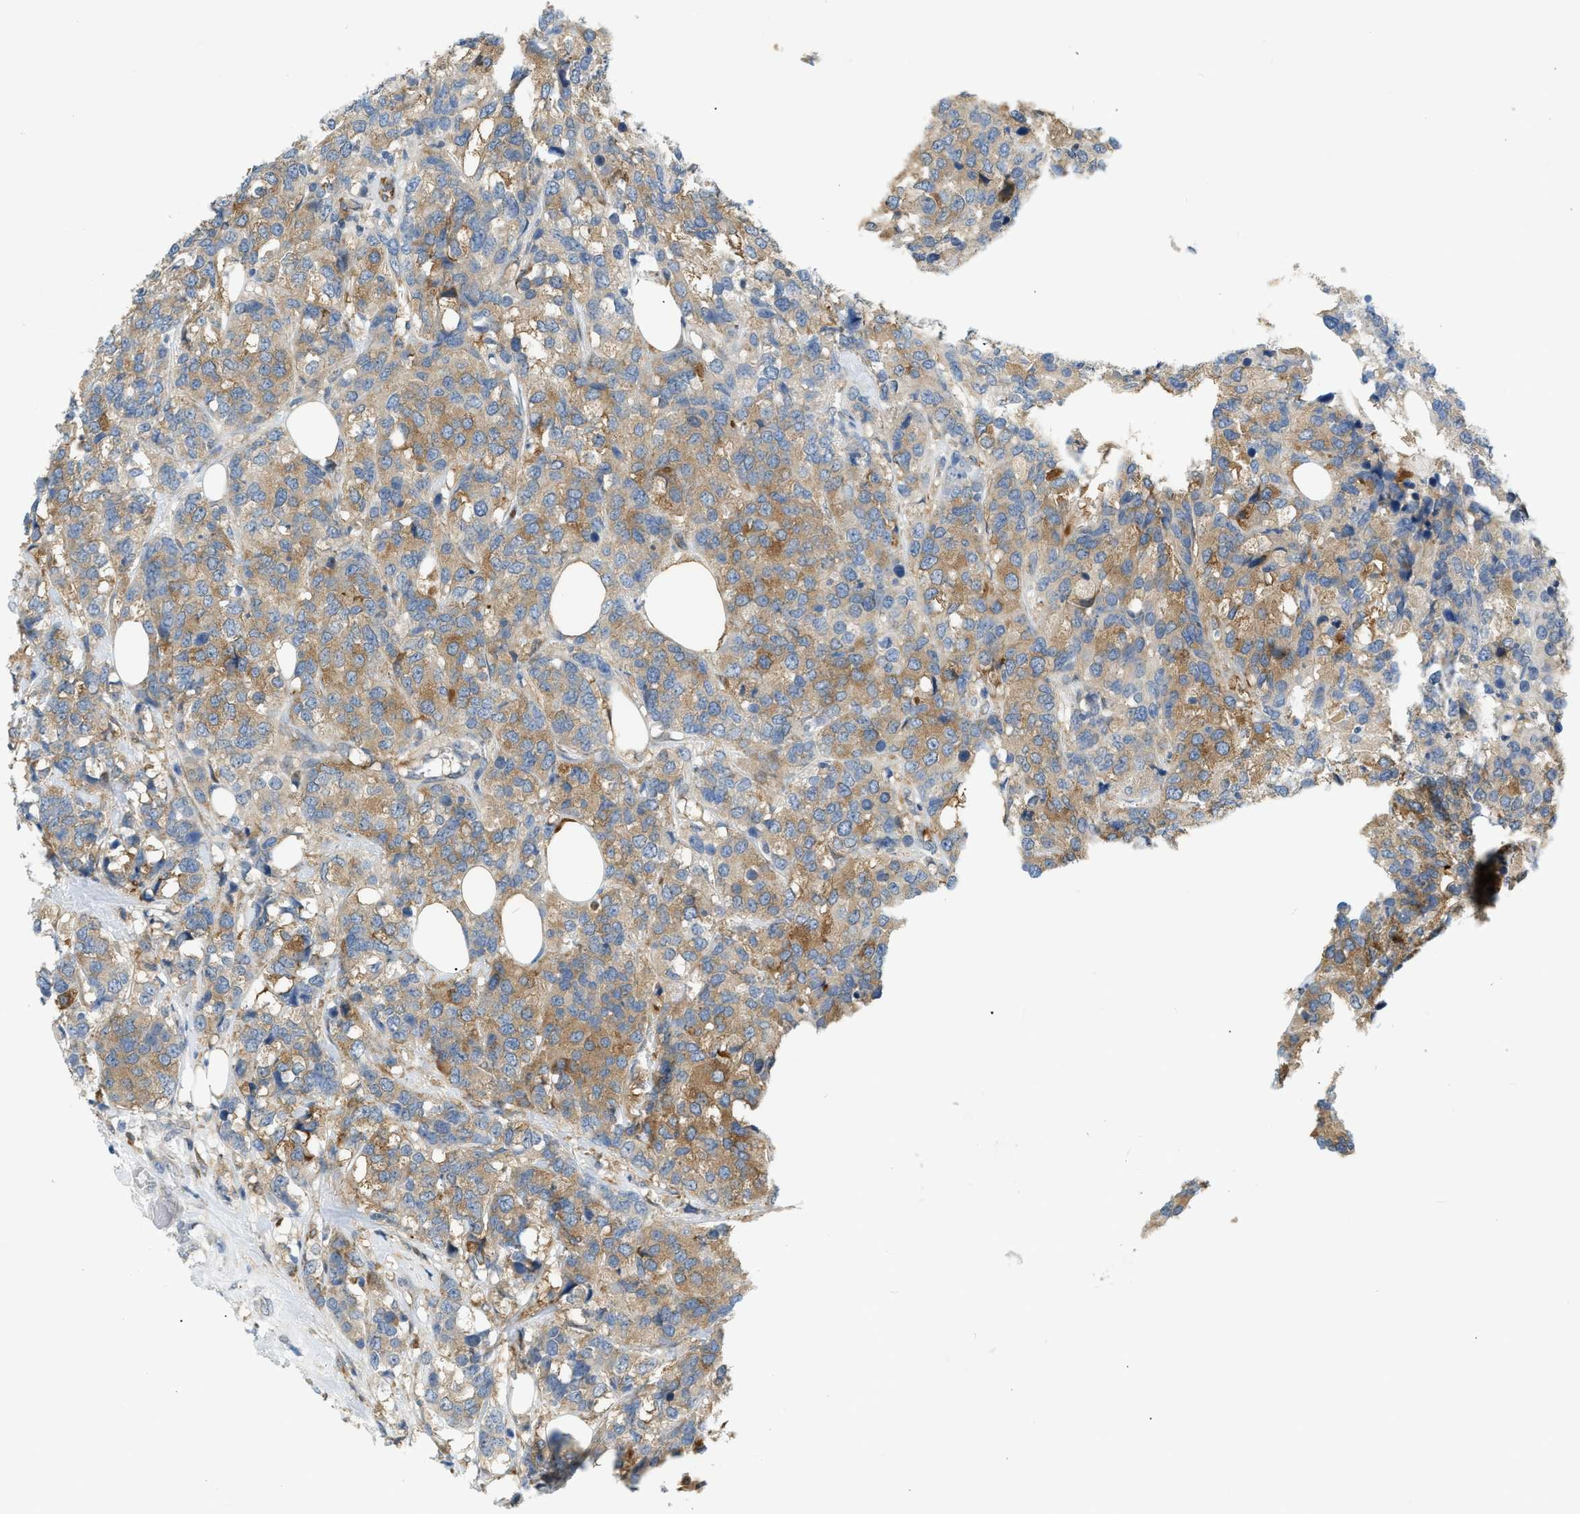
{"staining": {"intensity": "moderate", "quantity": ">75%", "location": "cytoplasmic/membranous"}, "tissue": "breast cancer", "cell_type": "Tumor cells", "image_type": "cancer", "snomed": [{"axis": "morphology", "description": "Lobular carcinoma"}, {"axis": "topography", "description": "Breast"}], "caption": "Lobular carcinoma (breast) stained for a protein exhibits moderate cytoplasmic/membranous positivity in tumor cells.", "gene": "ZNF408", "patient": {"sex": "female", "age": 59}}